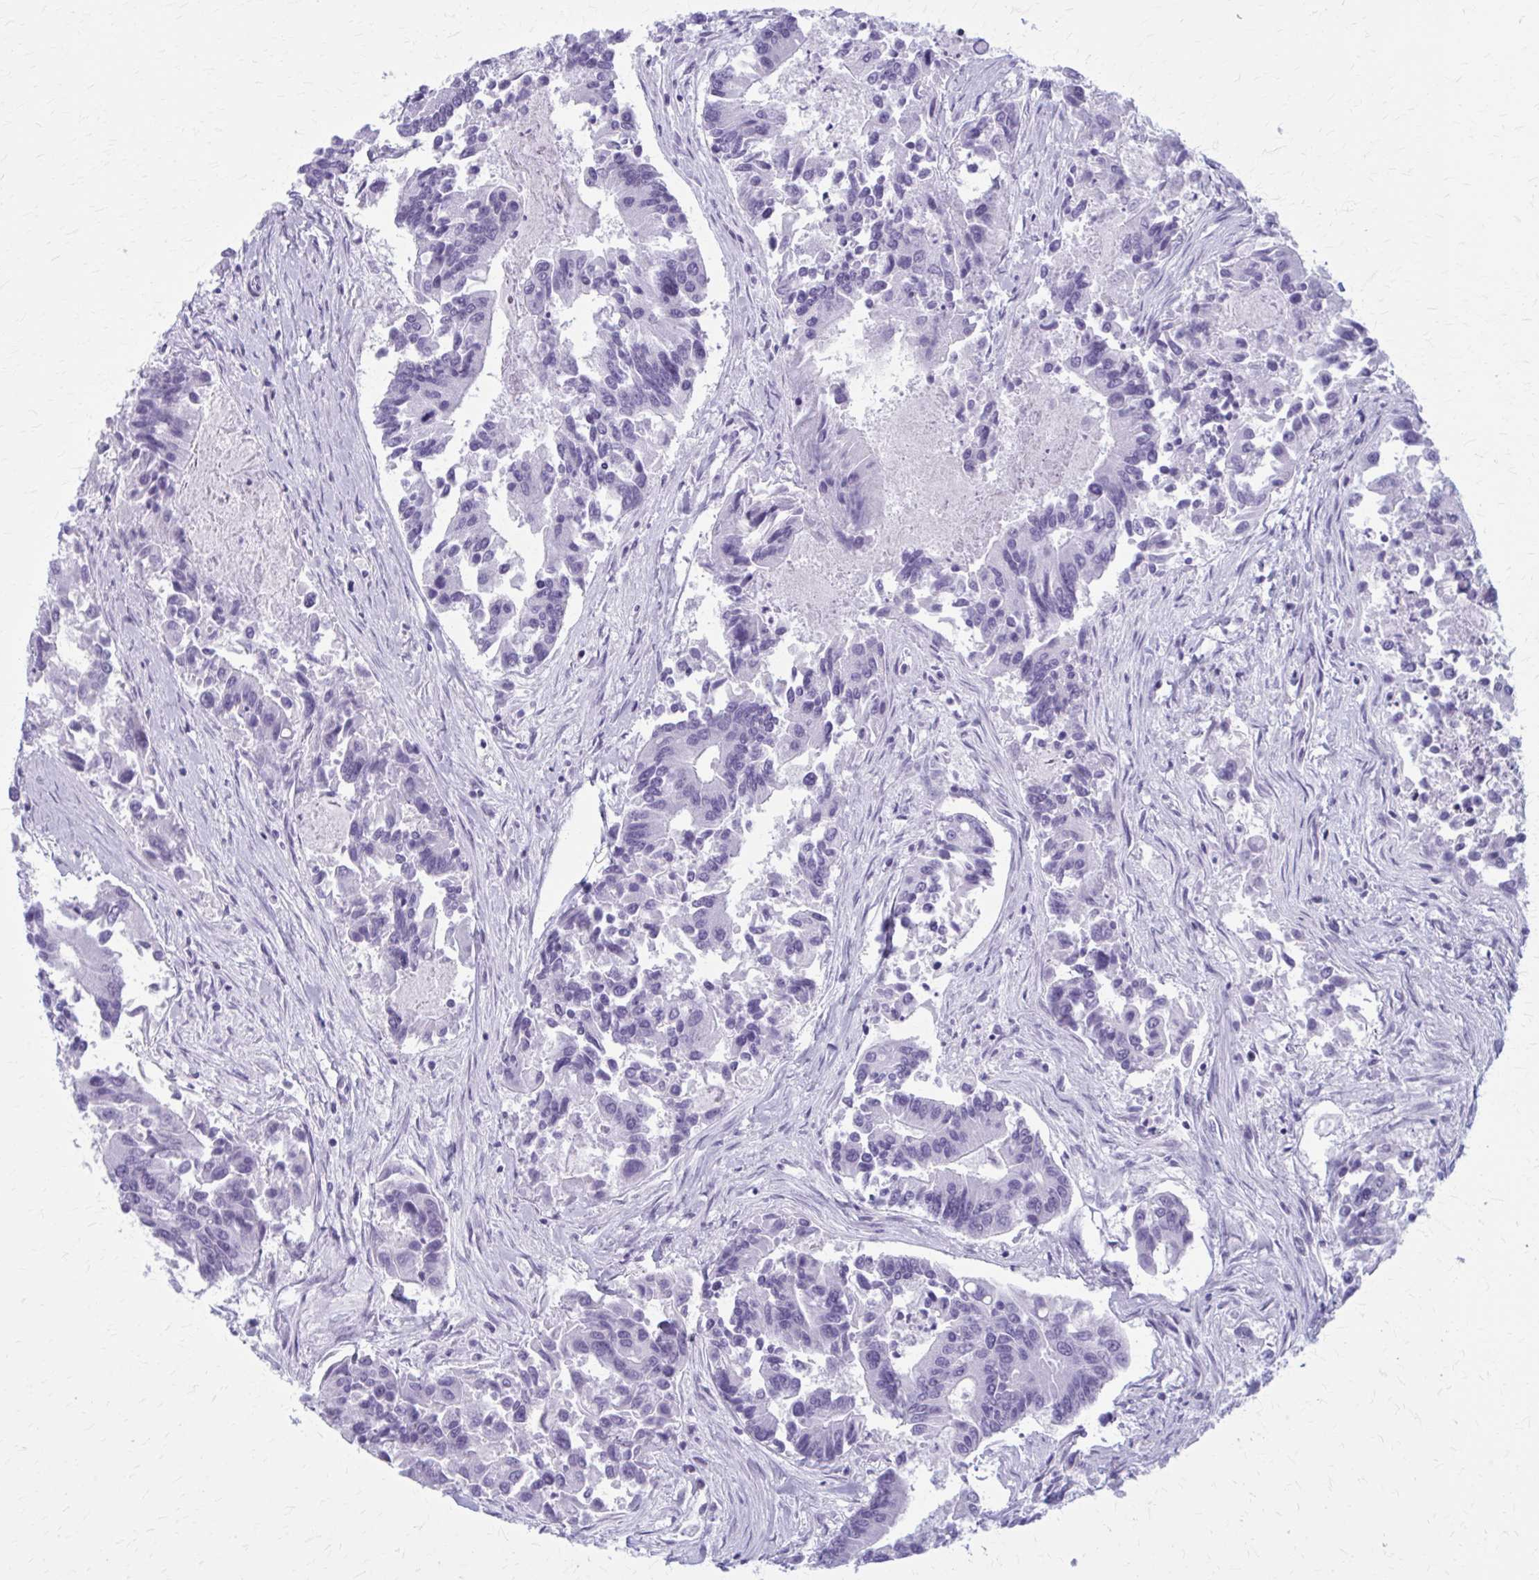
{"staining": {"intensity": "negative", "quantity": "none", "location": "none"}, "tissue": "colorectal cancer", "cell_type": "Tumor cells", "image_type": "cancer", "snomed": [{"axis": "morphology", "description": "Adenocarcinoma, NOS"}, {"axis": "topography", "description": "Colon"}], "caption": "Colorectal cancer (adenocarcinoma) stained for a protein using immunohistochemistry (IHC) reveals no expression tumor cells.", "gene": "ZDHHC7", "patient": {"sex": "female", "age": 67}}